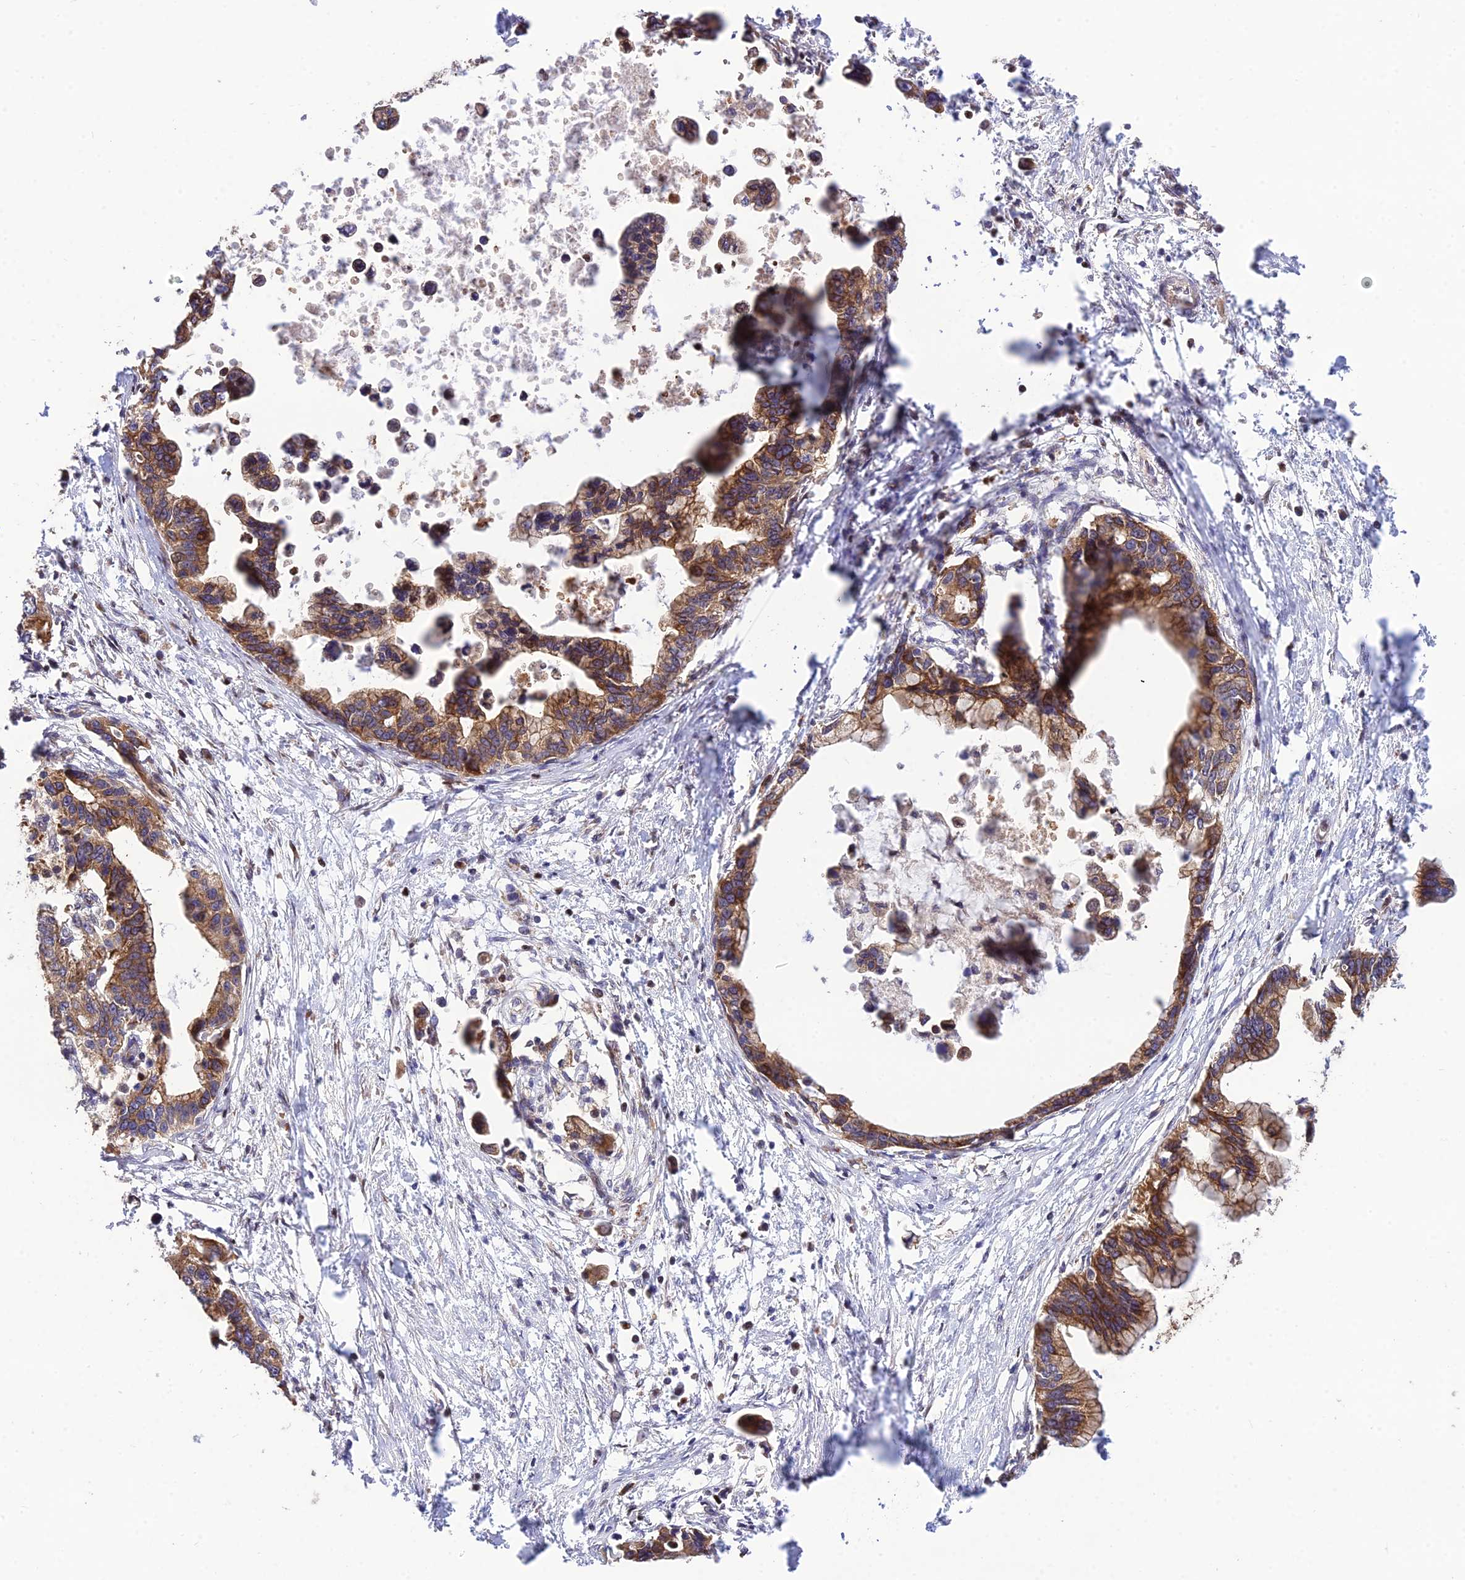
{"staining": {"intensity": "moderate", "quantity": ">75%", "location": "cytoplasmic/membranous"}, "tissue": "pancreatic cancer", "cell_type": "Tumor cells", "image_type": "cancer", "snomed": [{"axis": "morphology", "description": "Adenocarcinoma, NOS"}, {"axis": "topography", "description": "Pancreas"}], "caption": "High-magnification brightfield microscopy of pancreatic cancer stained with DAB (brown) and counterstained with hematoxylin (blue). tumor cells exhibit moderate cytoplasmic/membranous positivity is appreciated in about>75% of cells. Nuclei are stained in blue.", "gene": "SMG6", "patient": {"sex": "female", "age": 83}}